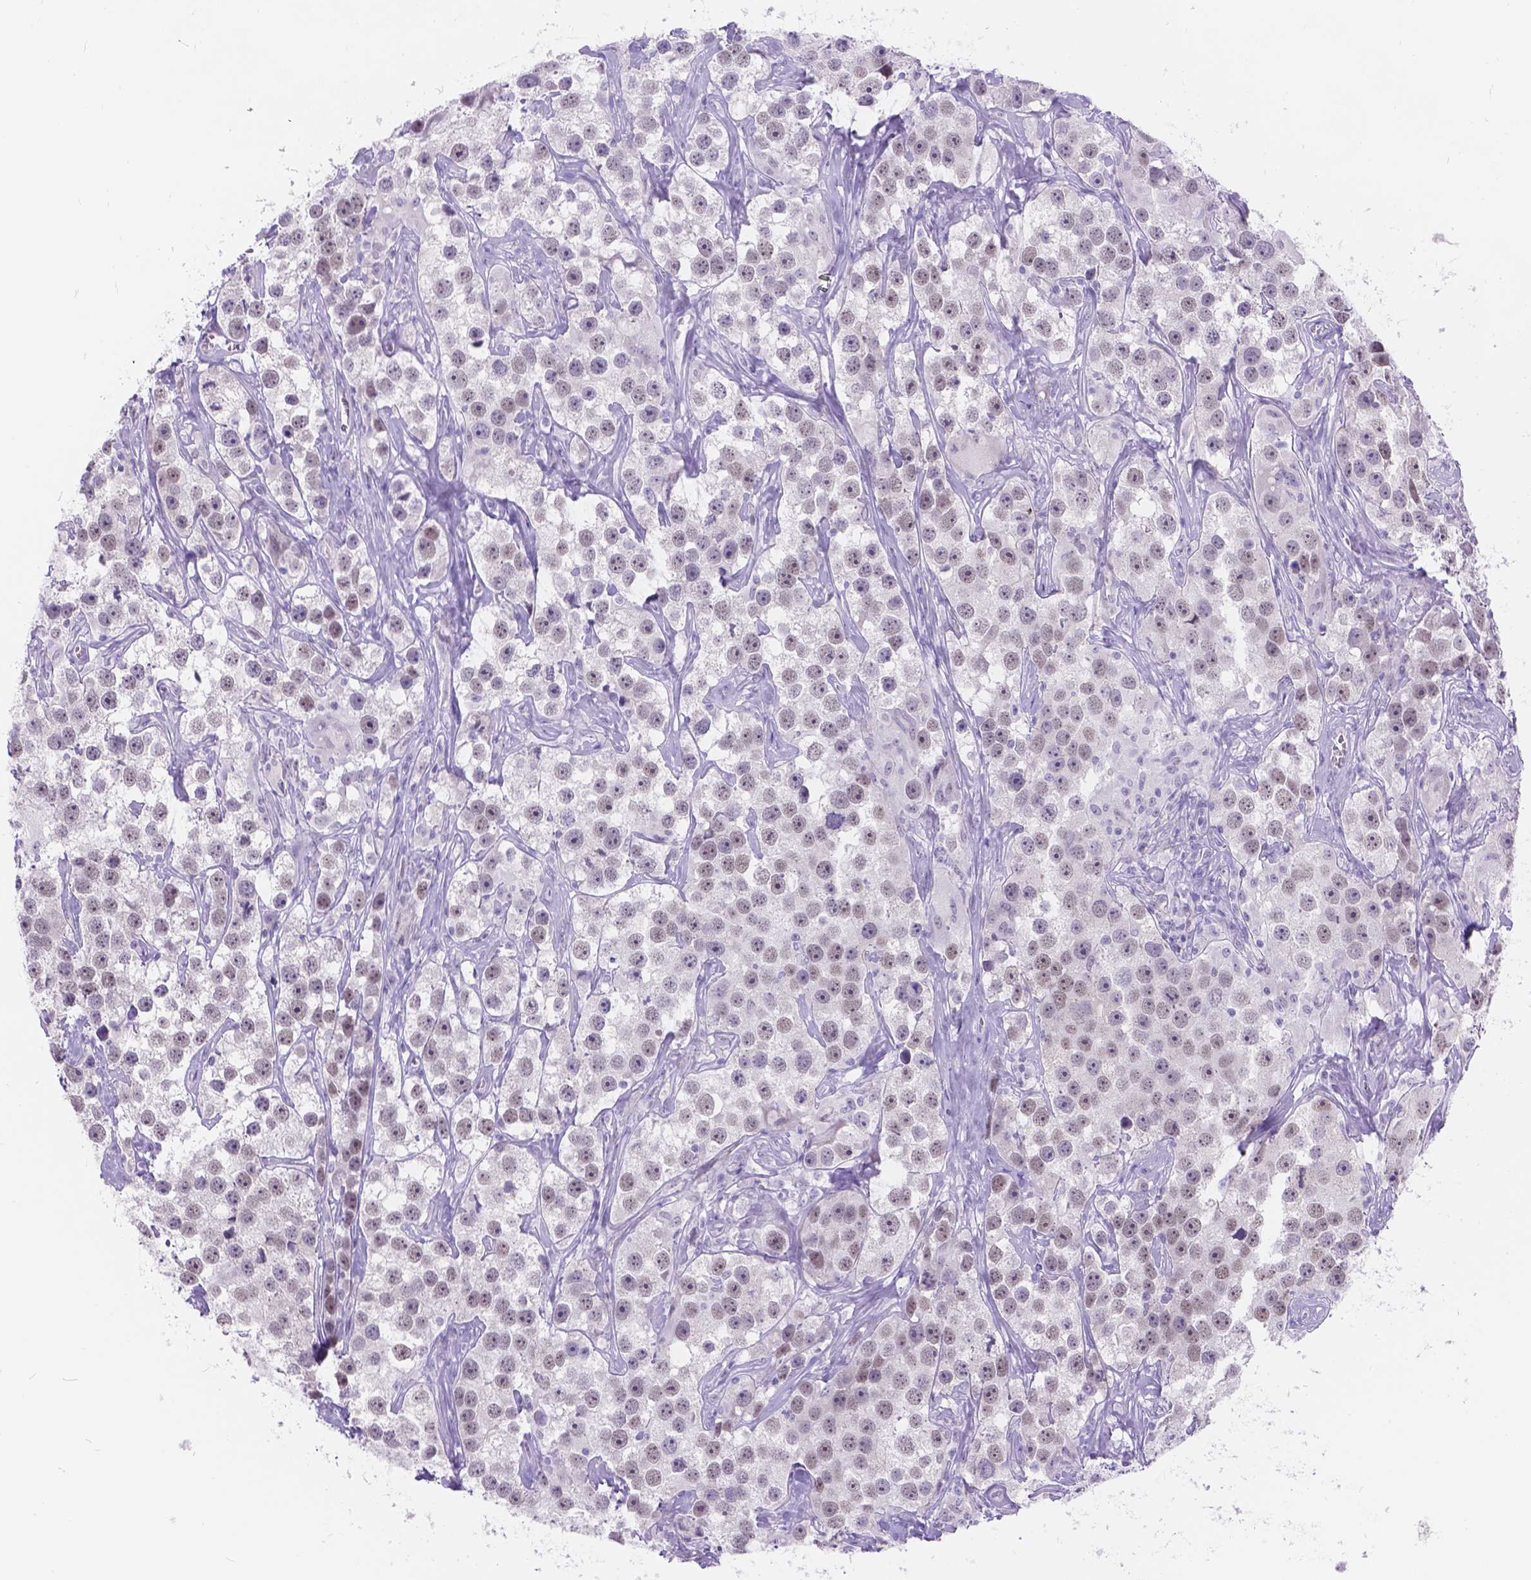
{"staining": {"intensity": "negative", "quantity": "none", "location": "none"}, "tissue": "testis cancer", "cell_type": "Tumor cells", "image_type": "cancer", "snomed": [{"axis": "morphology", "description": "Seminoma, NOS"}, {"axis": "topography", "description": "Testis"}], "caption": "This is an IHC histopathology image of testis seminoma. There is no positivity in tumor cells.", "gene": "DCC", "patient": {"sex": "male", "age": 49}}